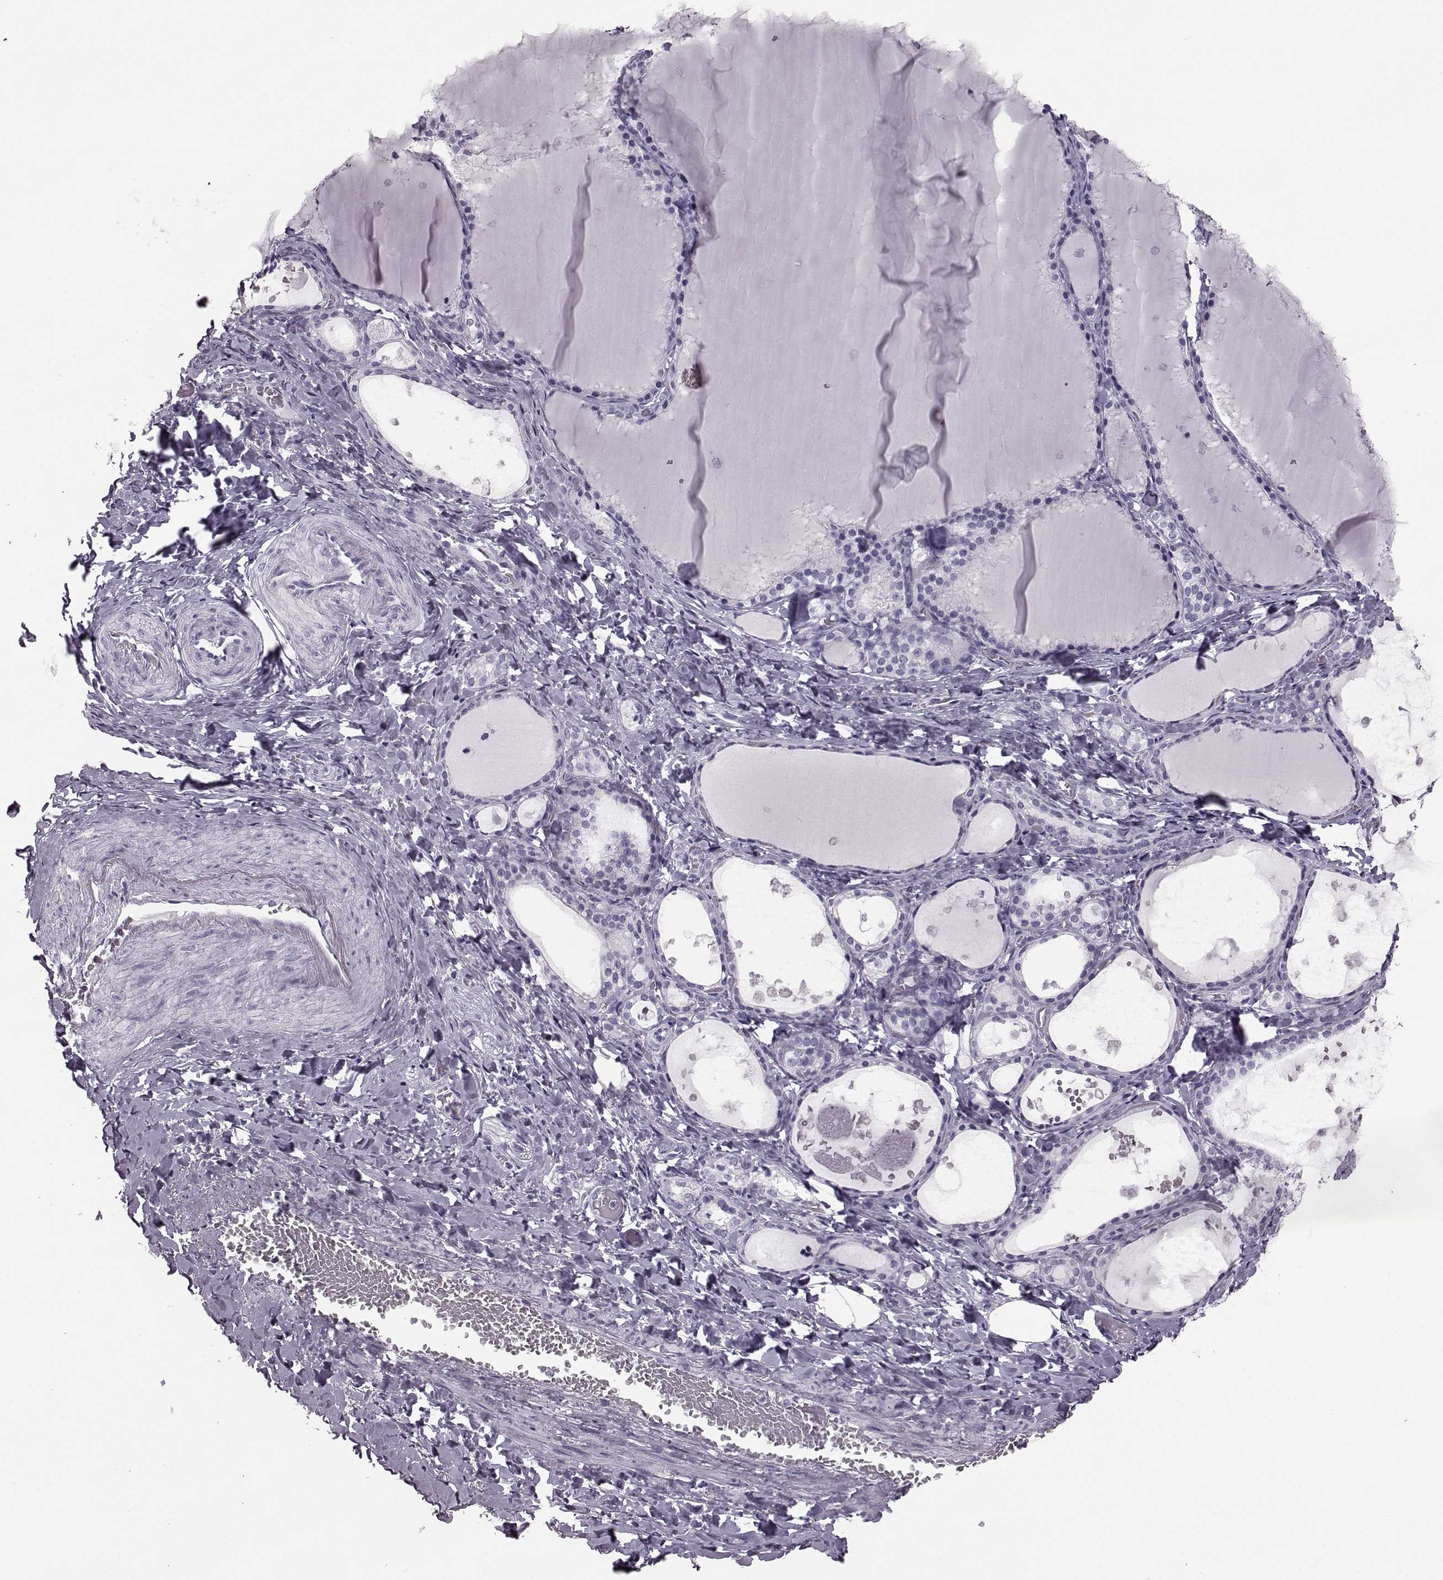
{"staining": {"intensity": "negative", "quantity": "none", "location": "none"}, "tissue": "thyroid gland", "cell_type": "Glandular cells", "image_type": "normal", "snomed": [{"axis": "morphology", "description": "Normal tissue, NOS"}, {"axis": "topography", "description": "Thyroid gland"}], "caption": "DAB (3,3'-diaminobenzidine) immunohistochemical staining of normal thyroid gland exhibits no significant positivity in glandular cells.", "gene": "JSRP1", "patient": {"sex": "female", "age": 56}}